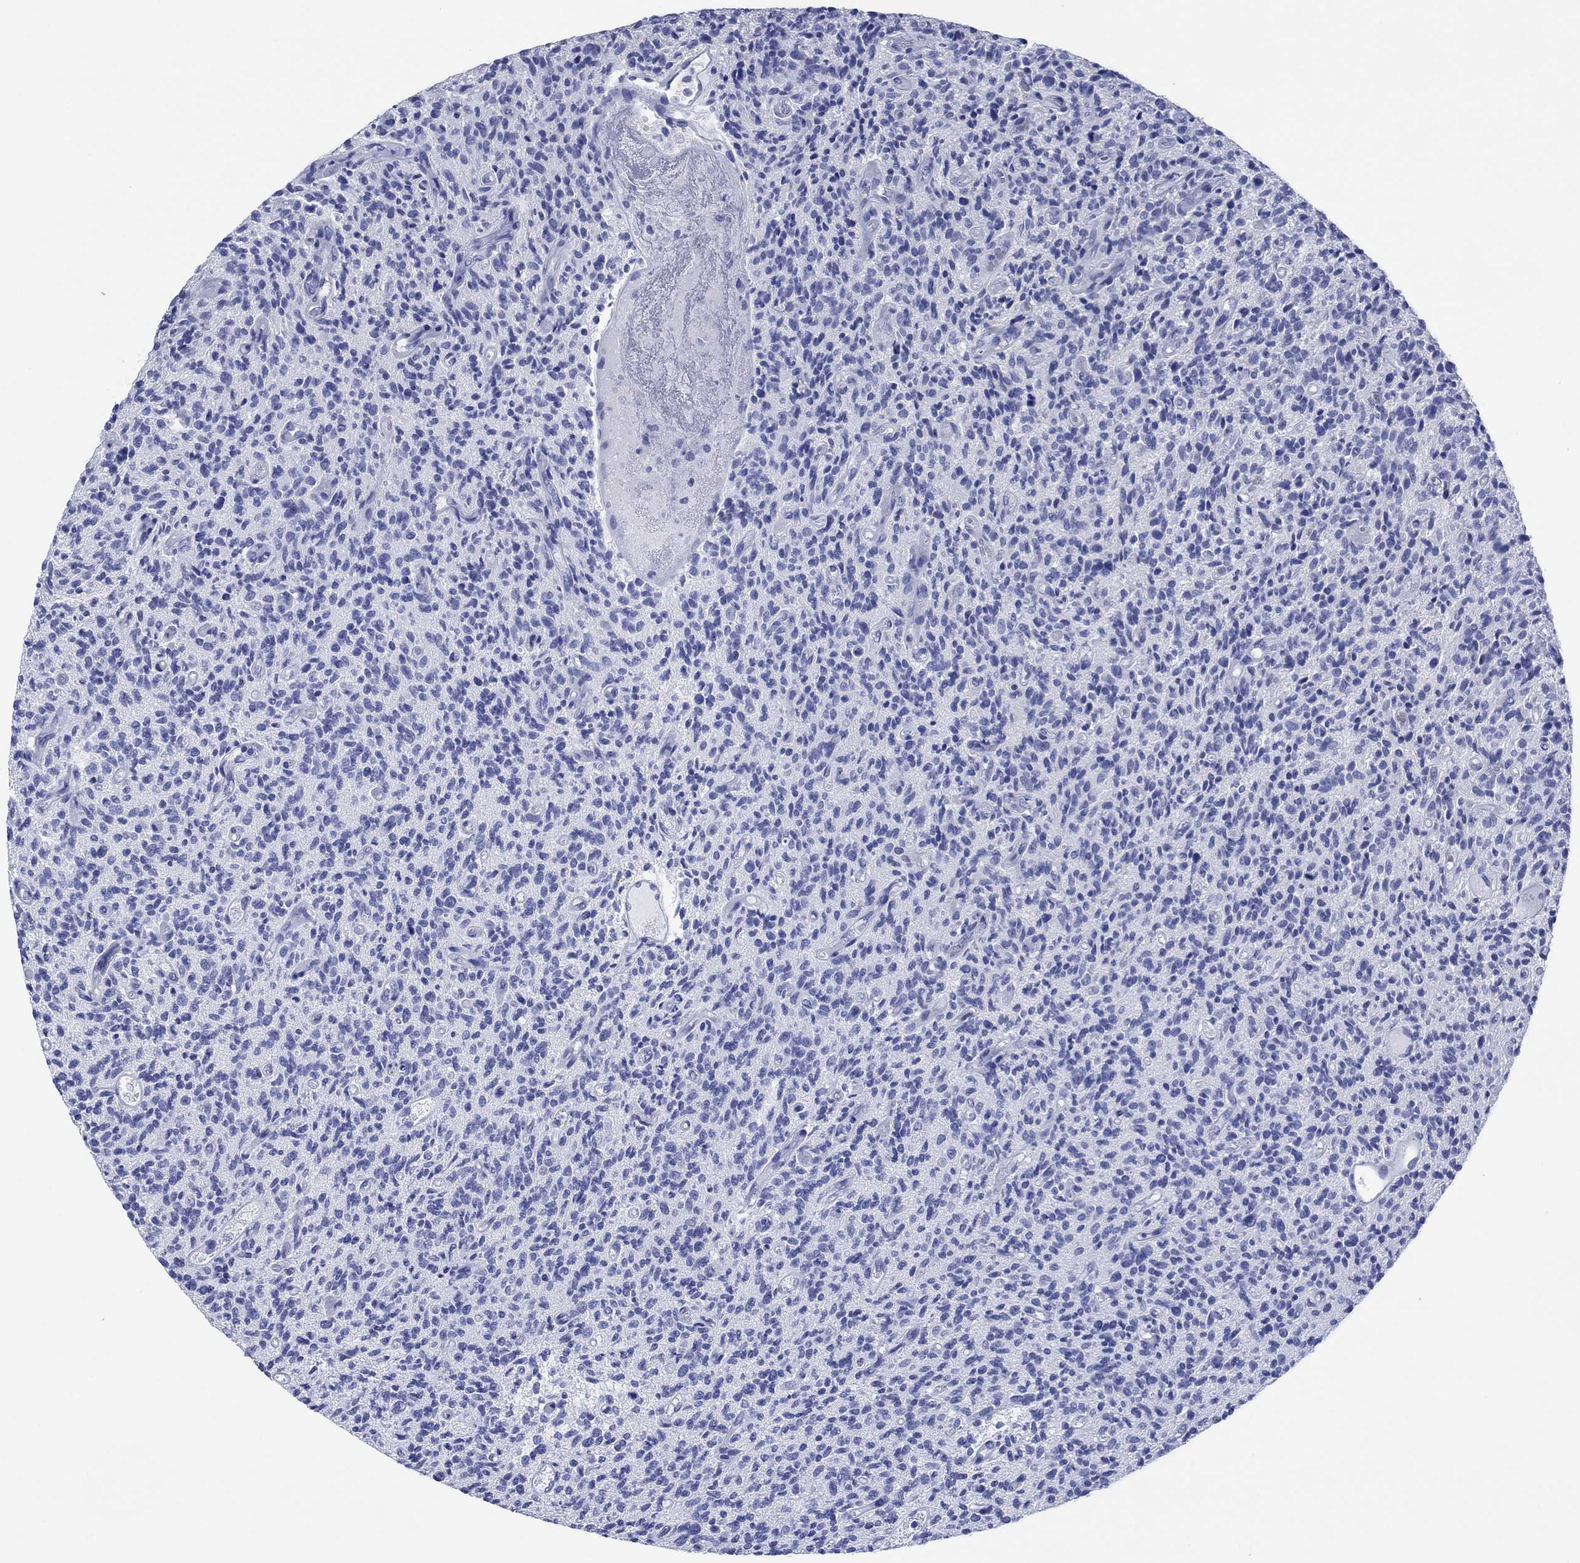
{"staining": {"intensity": "negative", "quantity": "none", "location": "none"}, "tissue": "glioma", "cell_type": "Tumor cells", "image_type": "cancer", "snomed": [{"axis": "morphology", "description": "Glioma, malignant, High grade"}, {"axis": "topography", "description": "Brain"}], "caption": "Immunohistochemistry photomicrograph of neoplastic tissue: human malignant glioma (high-grade) stained with DAB (3,3'-diaminobenzidine) shows no significant protein expression in tumor cells.", "gene": "HCRT", "patient": {"sex": "male", "age": 64}}